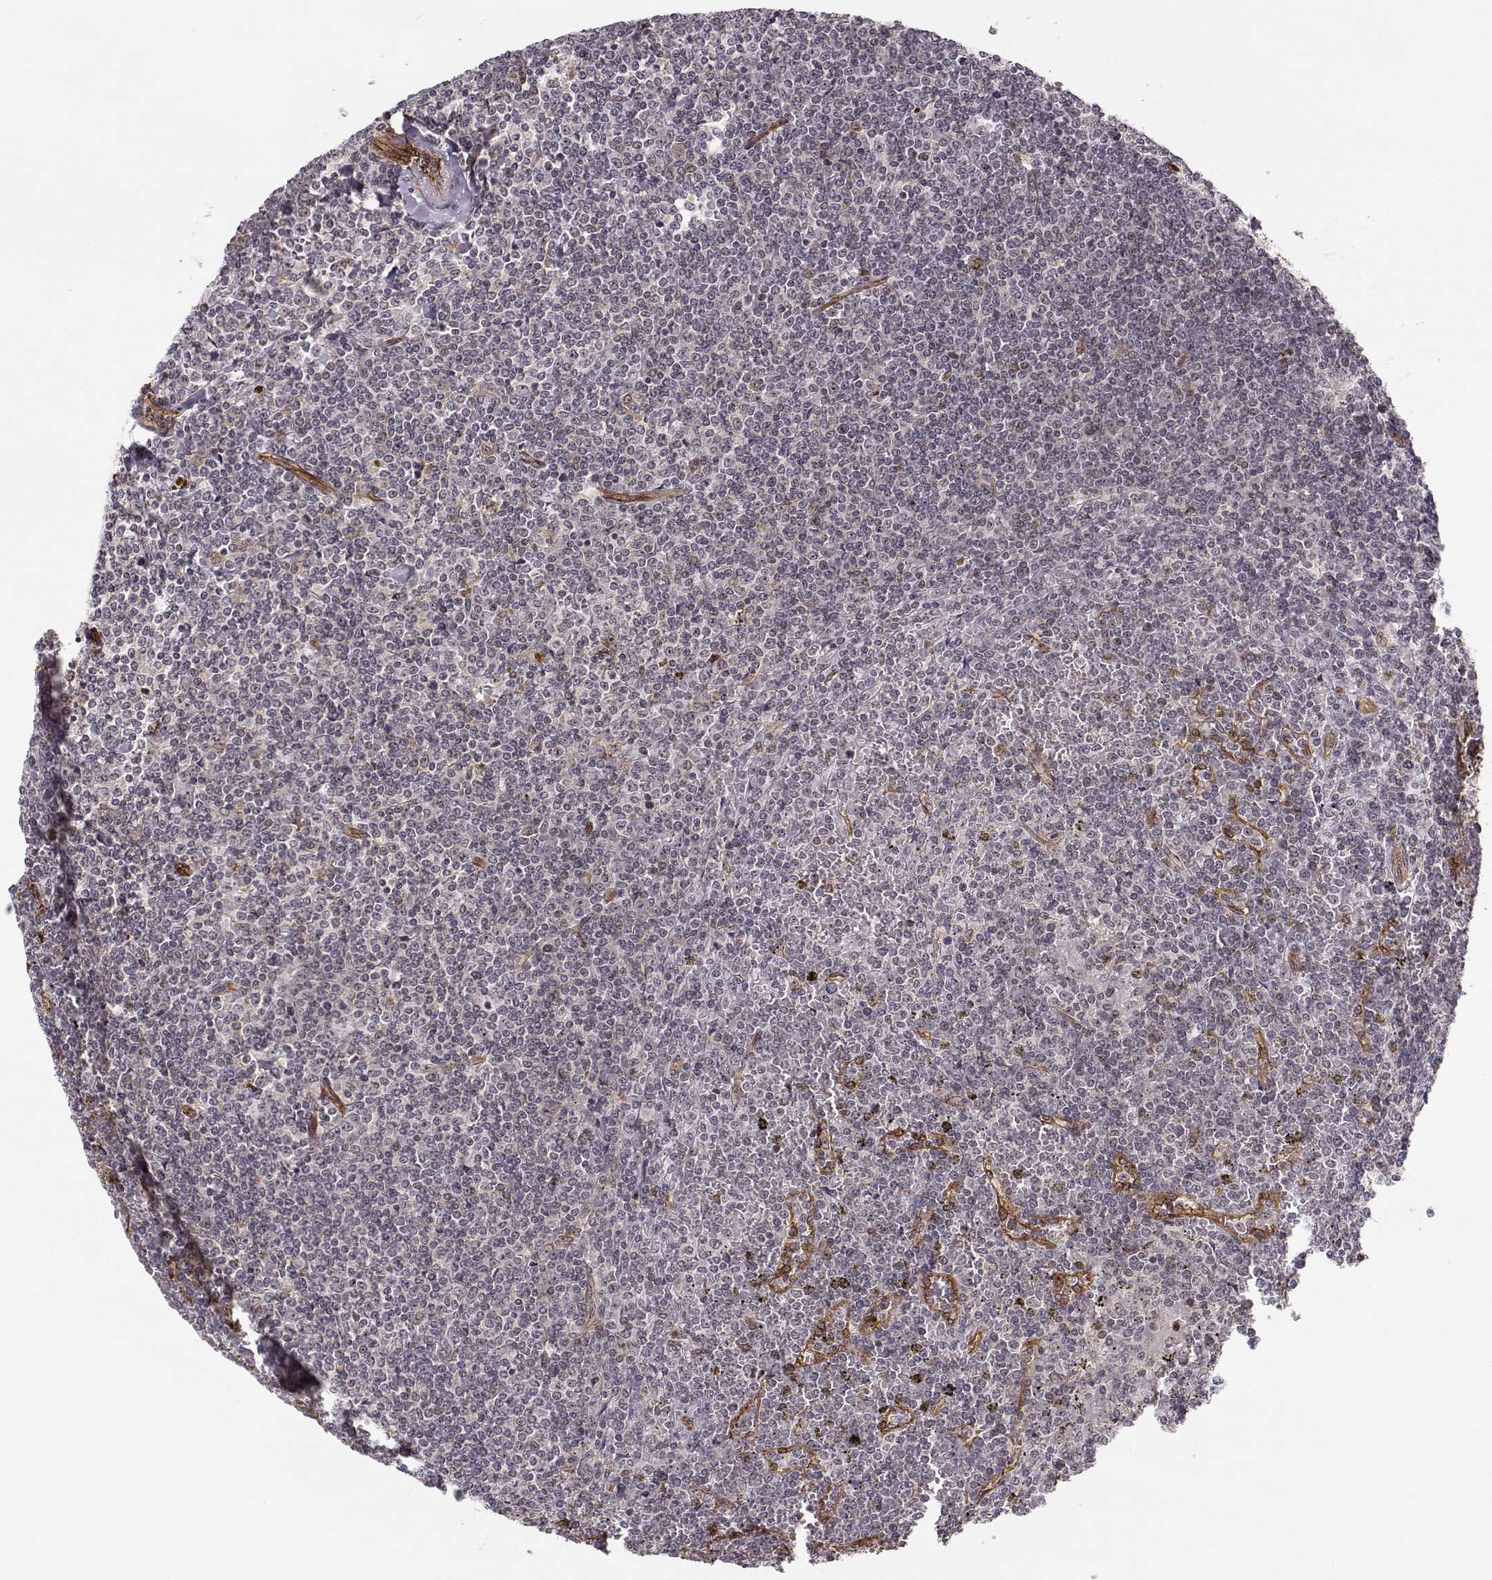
{"staining": {"intensity": "negative", "quantity": "none", "location": "none"}, "tissue": "lymphoma", "cell_type": "Tumor cells", "image_type": "cancer", "snomed": [{"axis": "morphology", "description": "Malignant lymphoma, non-Hodgkin's type, Low grade"}, {"axis": "topography", "description": "Spleen"}], "caption": "Tumor cells are negative for brown protein staining in low-grade malignant lymphoma, non-Hodgkin's type.", "gene": "CIR1", "patient": {"sex": "female", "age": 19}}